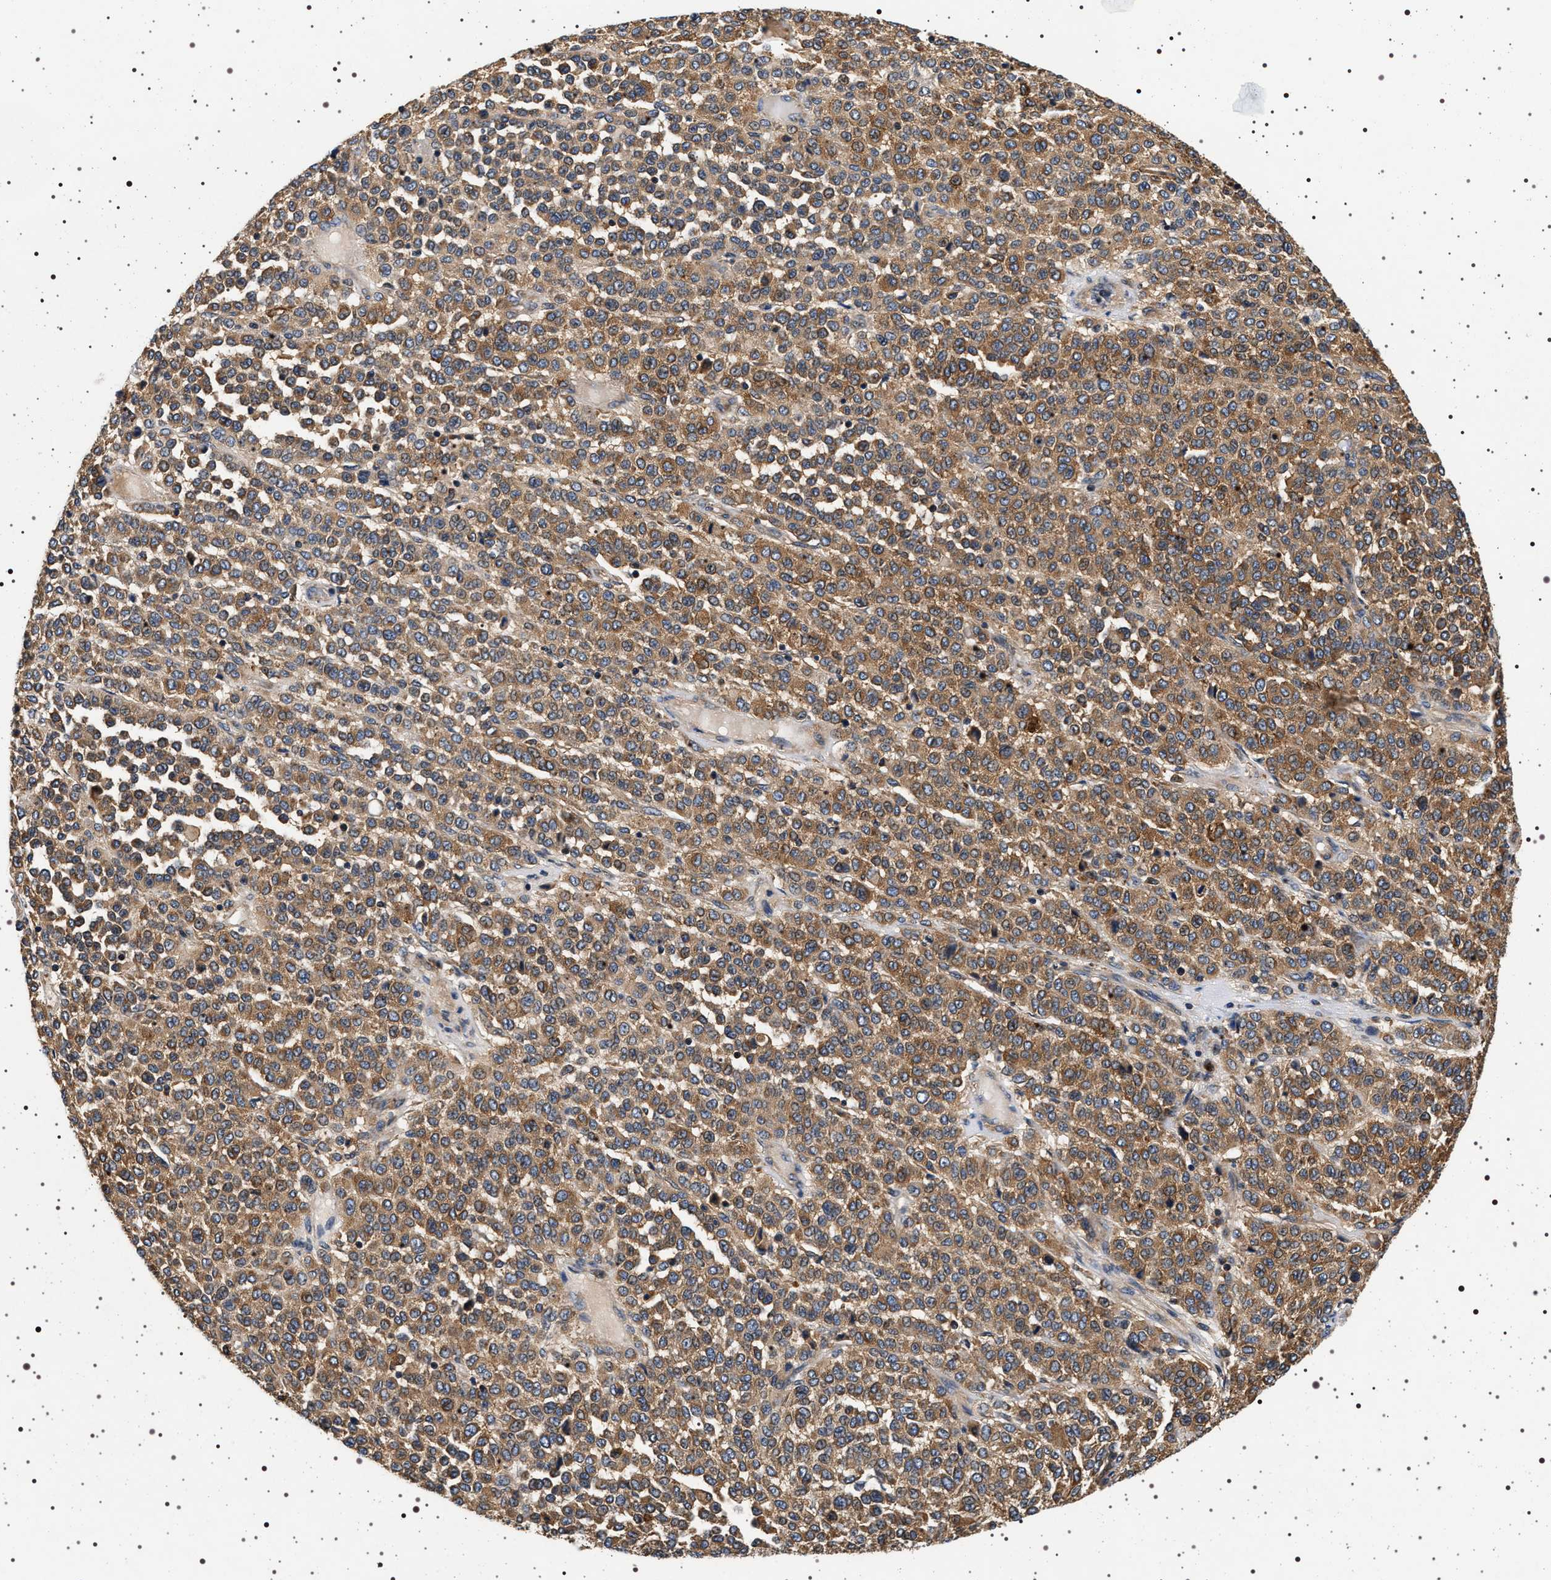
{"staining": {"intensity": "moderate", "quantity": ">75%", "location": "cytoplasmic/membranous"}, "tissue": "melanoma", "cell_type": "Tumor cells", "image_type": "cancer", "snomed": [{"axis": "morphology", "description": "Malignant melanoma, Metastatic site"}, {"axis": "topography", "description": "Pancreas"}], "caption": "Immunohistochemistry staining of malignant melanoma (metastatic site), which displays medium levels of moderate cytoplasmic/membranous expression in about >75% of tumor cells indicating moderate cytoplasmic/membranous protein expression. The staining was performed using DAB (3,3'-diaminobenzidine) (brown) for protein detection and nuclei were counterstained in hematoxylin (blue).", "gene": "DCBLD2", "patient": {"sex": "female", "age": 30}}